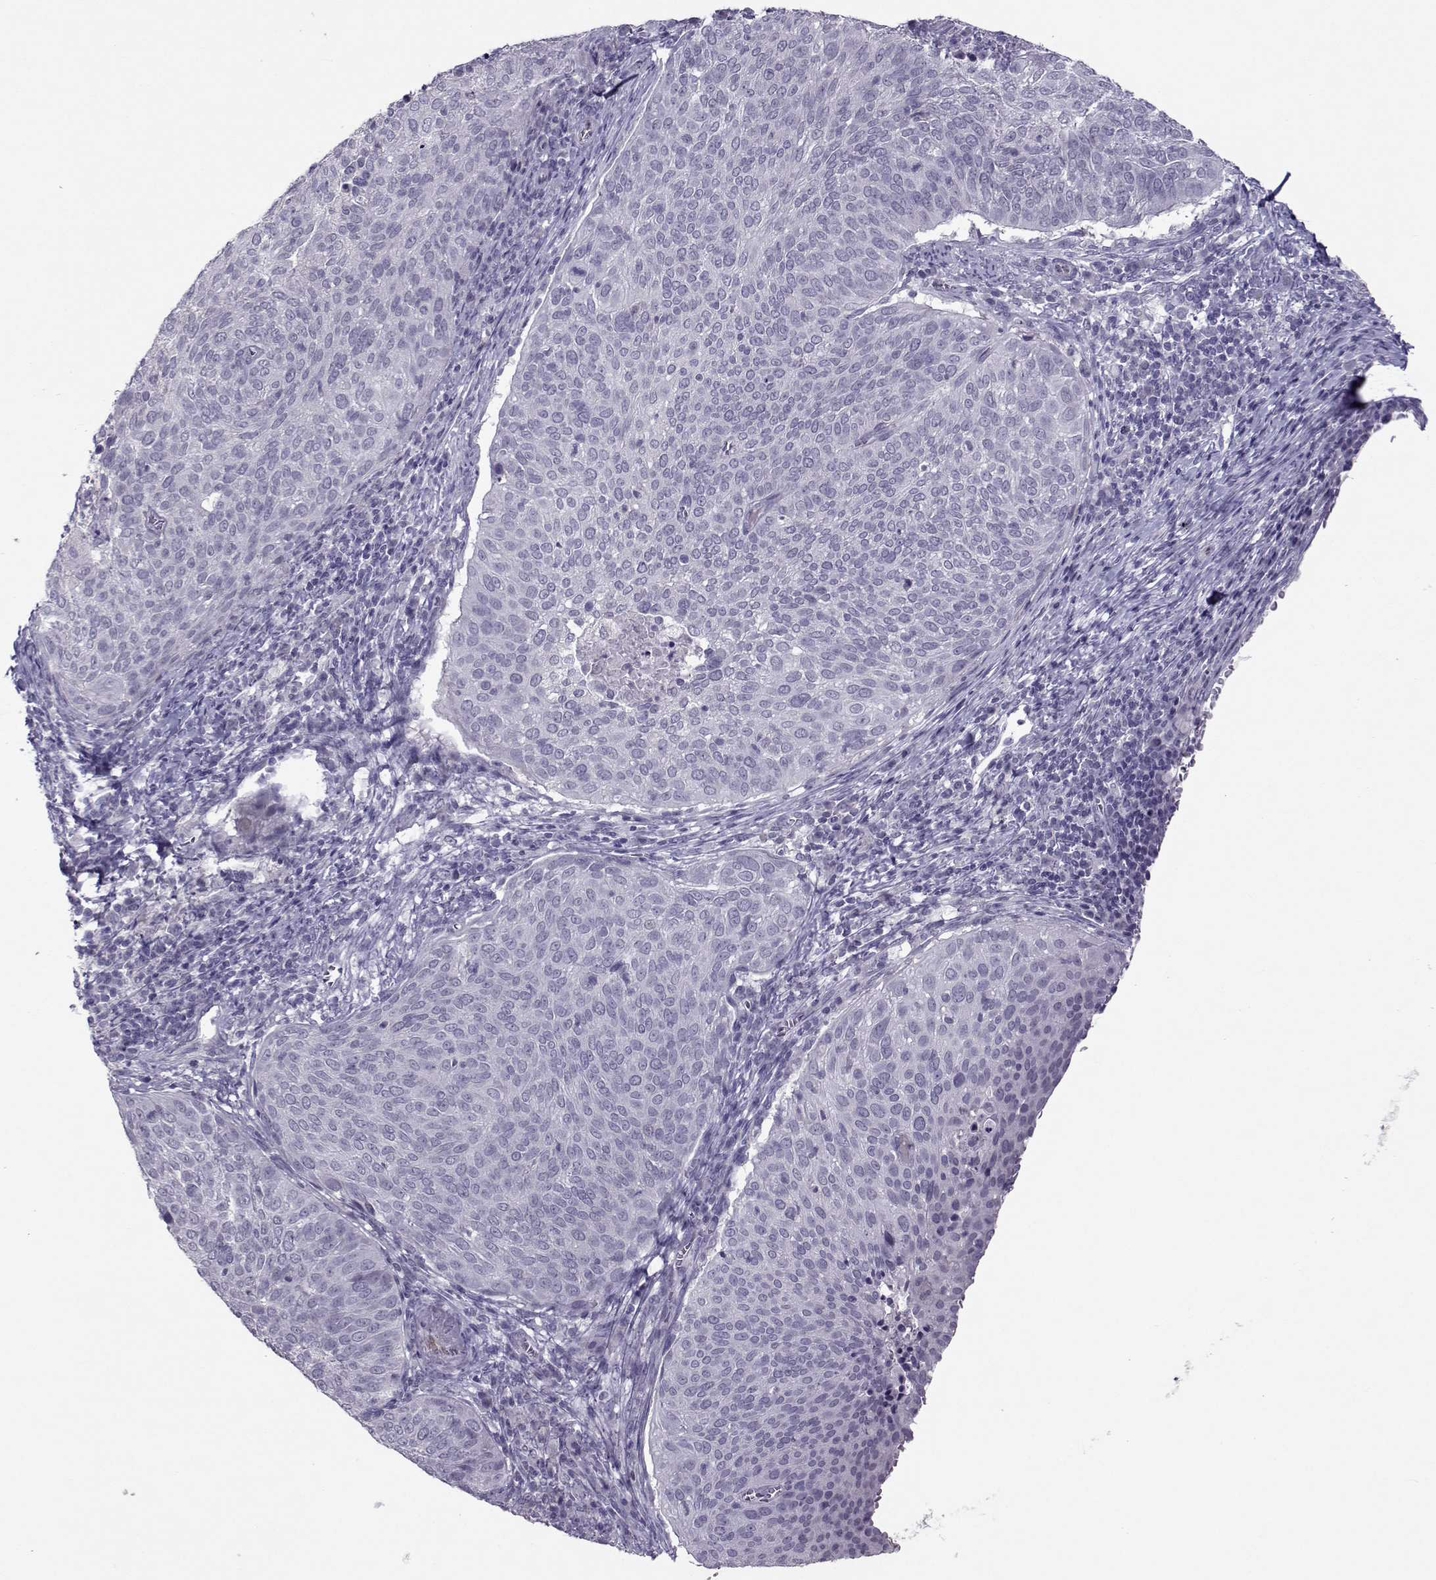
{"staining": {"intensity": "negative", "quantity": "none", "location": "none"}, "tissue": "cervical cancer", "cell_type": "Tumor cells", "image_type": "cancer", "snomed": [{"axis": "morphology", "description": "Squamous cell carcinoma, NOS"}, {"axis": "topography", "description": "Cervix"}], "caption": "Micrograph shows no protein positivity in tumor cells of cervical squamous cell carcinoma tissue. (IHC, brightfield microscopy, high magnification).", "gene": "ASRGL1", "patient": {"sex": "female", "age": 39}}